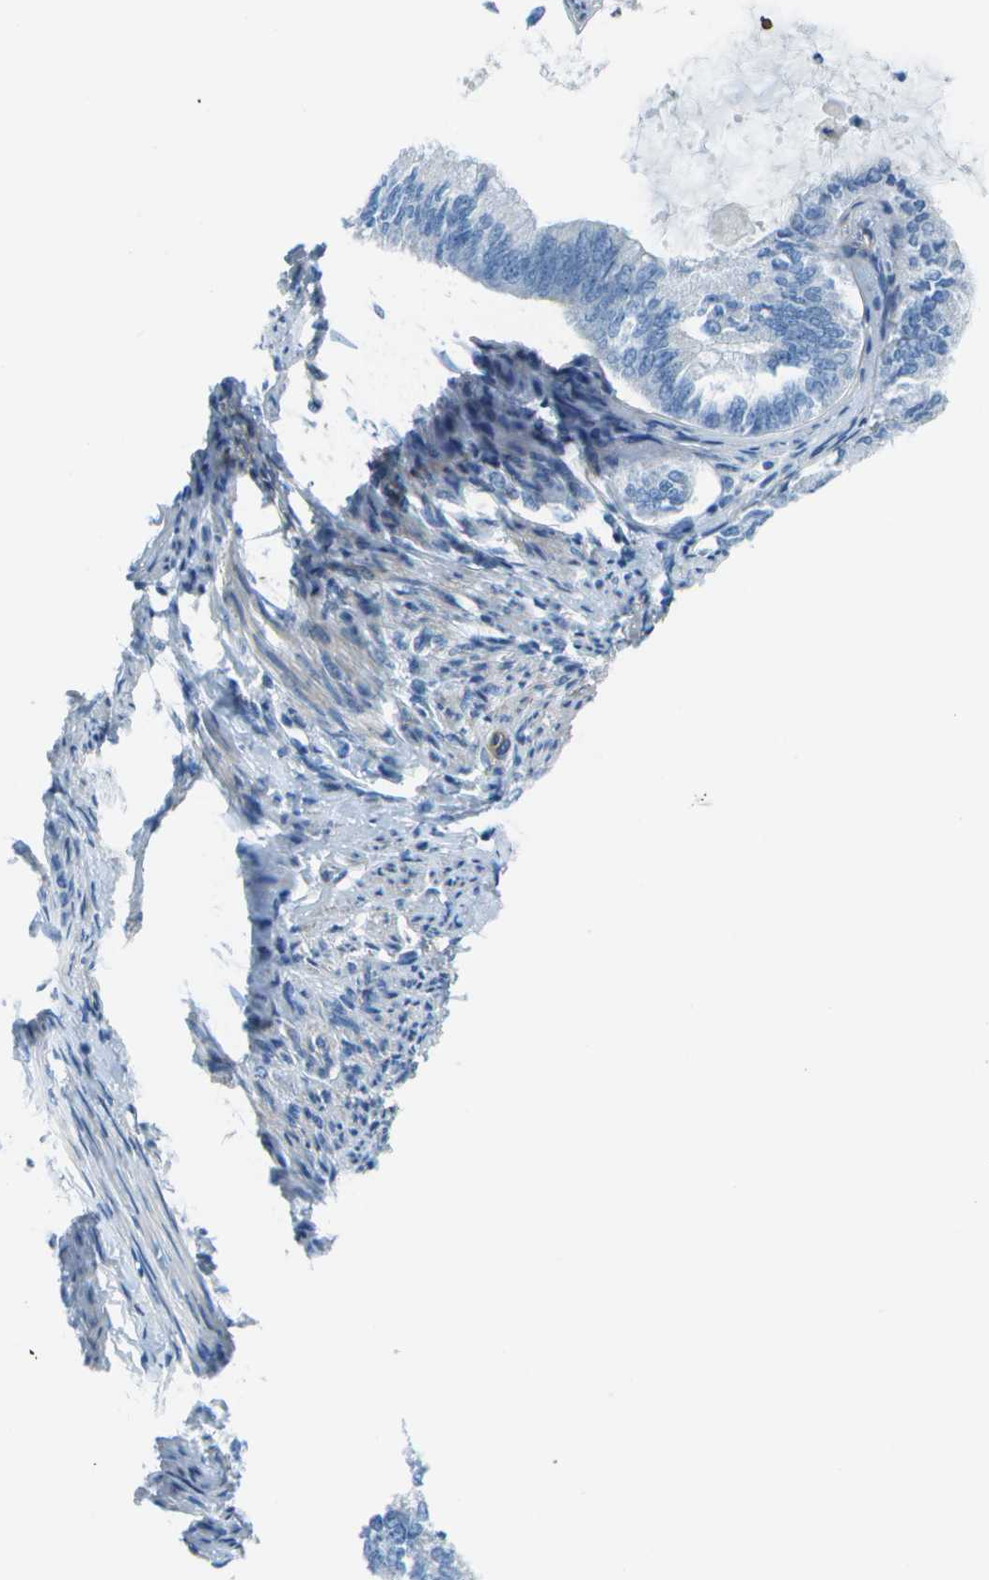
{"staining": {"intensity": "negative", "quantity": "none", "location": "none"}, "tissue": "endometrial cancer", "cell_type": "Tumor cells", "image_type": "cancer", "snomed": [{"axis": "morphology", "description": "Adenocarcinoma, NOS"}, {"axis": "topography", "description": "Endometrium"}], "caption": "IHC of adenocarcinoma (endometrial) displays no staining in tumor cells. (DAB IHC, high magnification).", "gene": "SORBS3", "patient": {"sex": "female", "age": 86}}